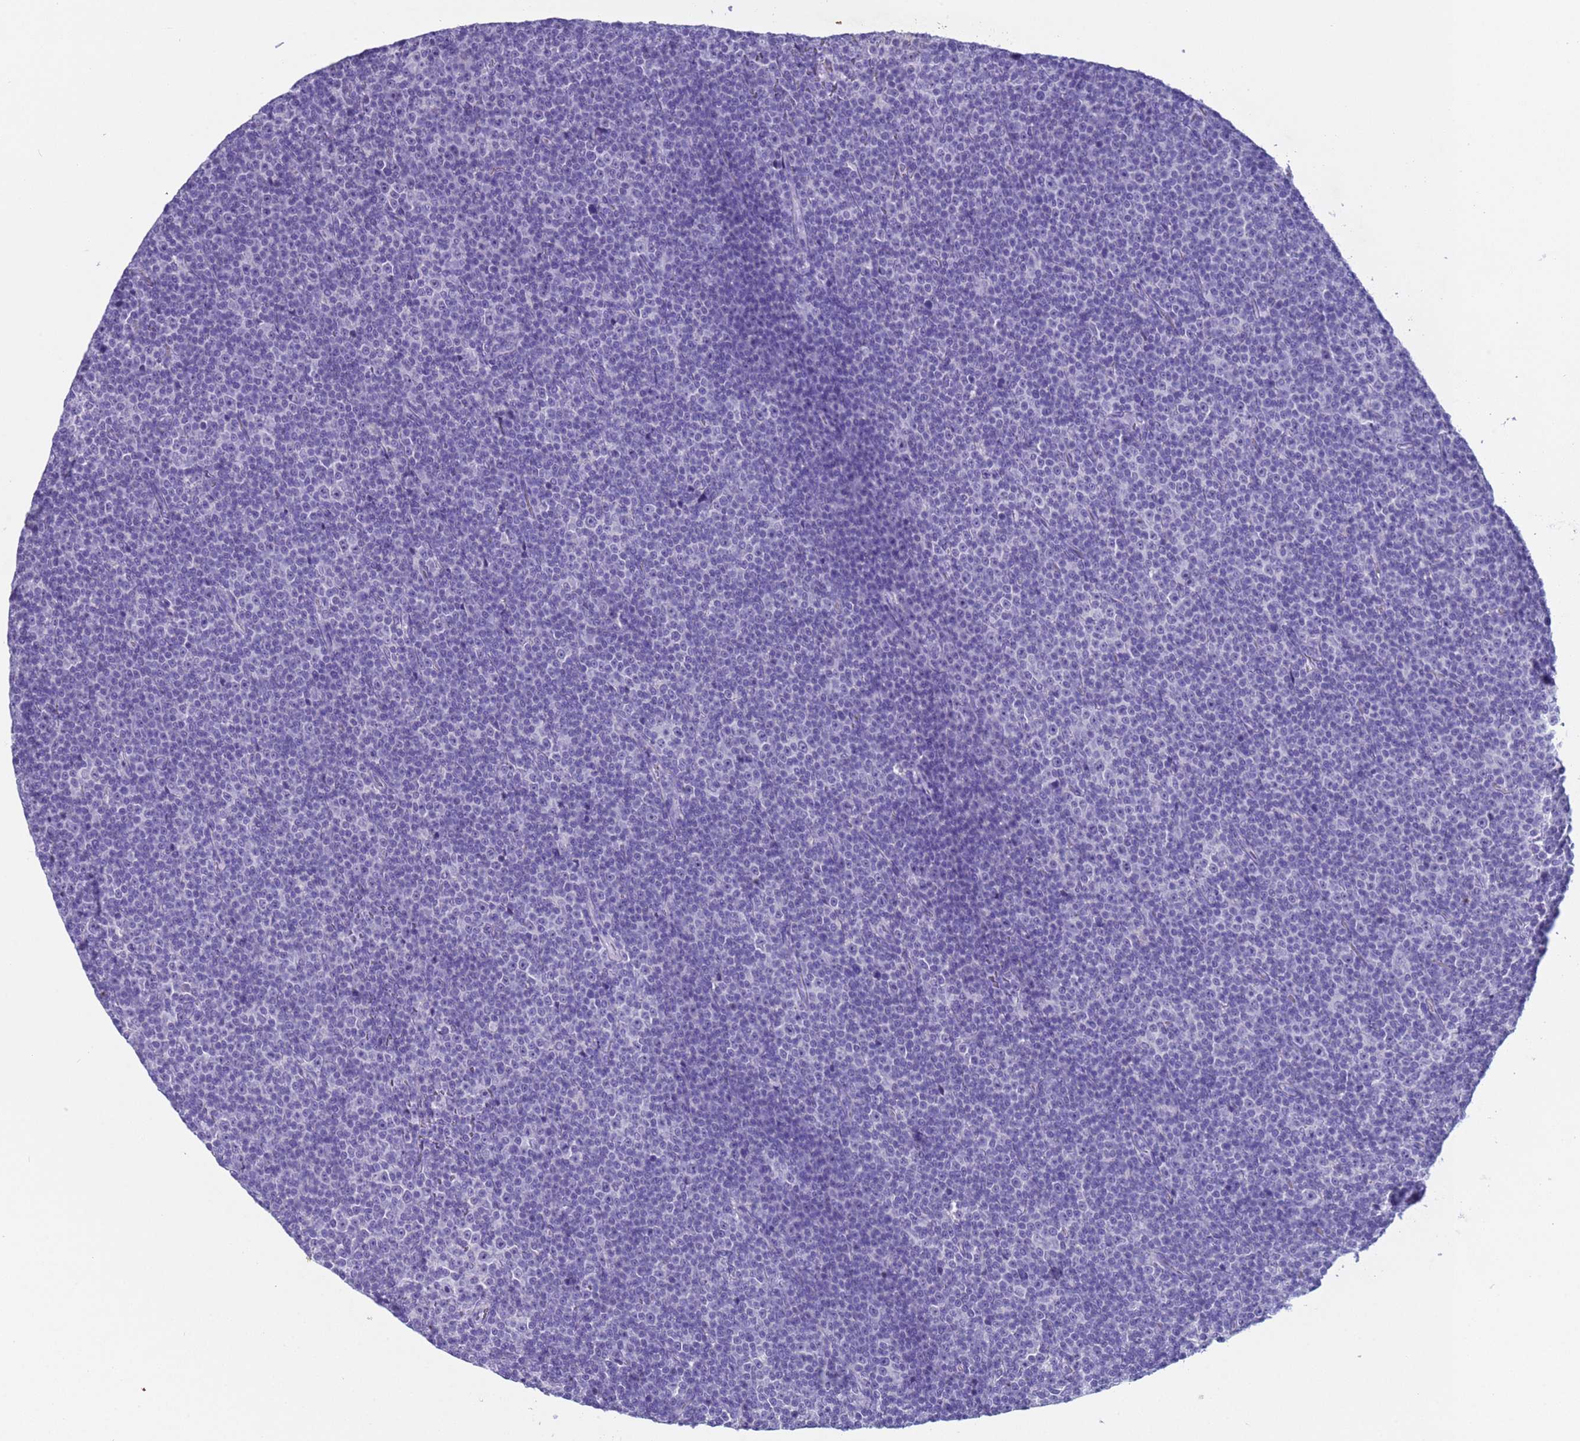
{"staining": {"intensity": "negative", "quantity": "none", "location": "none"}, "tissue": "lymphoma", "cell_type": "Tumor cells", "image_type": "cancer", "snomed": [{"axis": "morphology", "description": "Malignant lymphoma, non-Hodgkin's type, Low grade"}, {"axis": "topography", "description": "Lymph node"}], "caption": "Tumor cells show no significant expression in malignant lymphoma, non-Hodgkin's type (low-grade).", "gene": "CKM", "patient": {"sex": "female", "age": 67}}